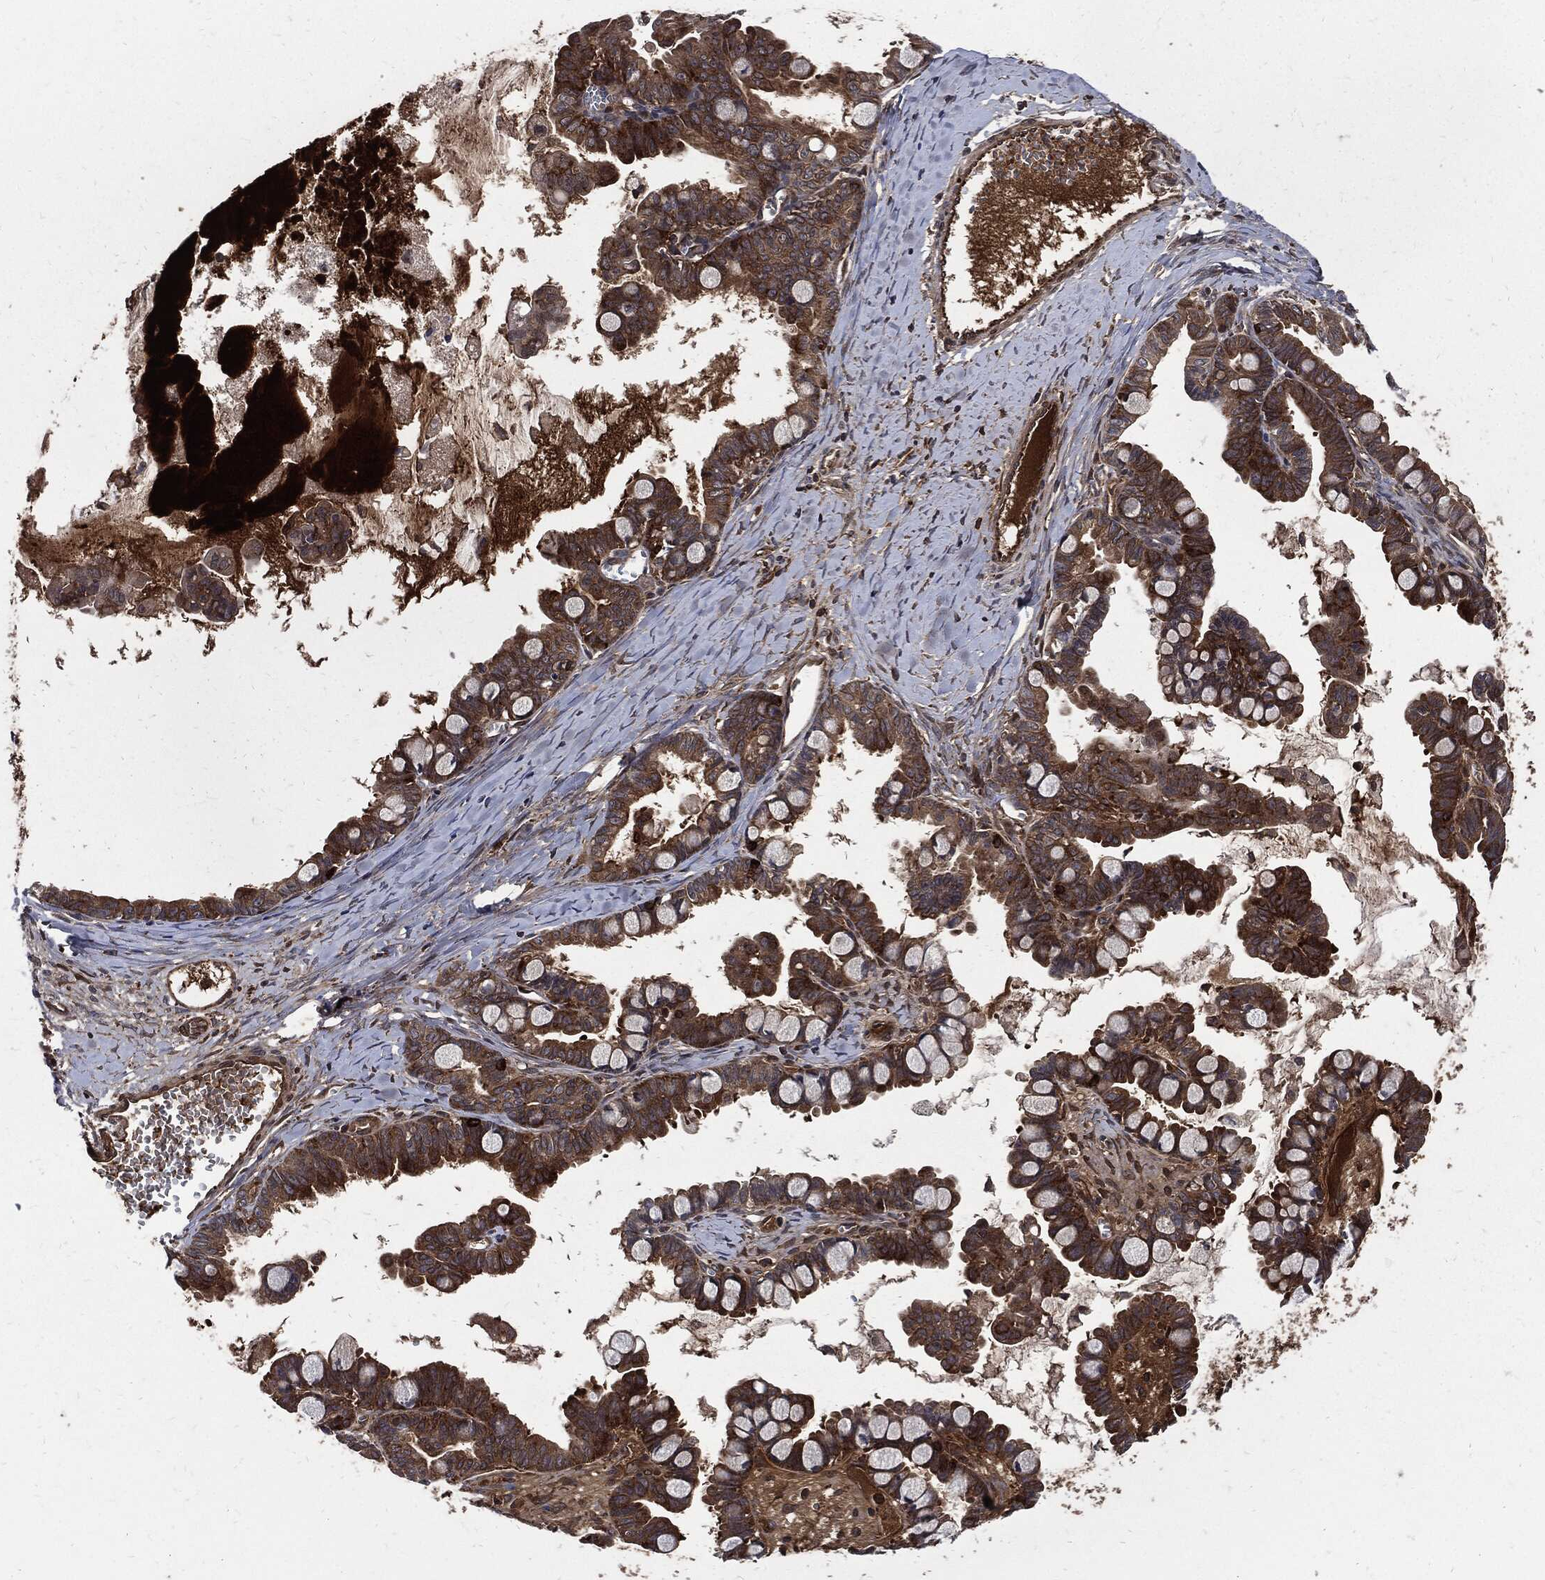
{"staining": {"intensity": "strong", "quantity": ">75%", "location": "cytoplasmic/membranous"}, "tissue": "ovarian cancer", "cell_type": "Tumor cells", "image_type": "cancer", "snomed": [{"axis": "morphology", "description": "Cystadenocarcinoma, mucinous, NOS"}, {"axis": "topography", "description": "Ovary"}], "caption": "A photomicrograph of human ovarian mucinous cystadenocarcinoma stained for a protein demonstrates strong cytoplasmic/membranous brown staining in tumor cells. The protein of interest is shown in brown color, while the nuclei are stained blue.", "gene": "CLU", "patient": {"sex": "female", "age": 63}}